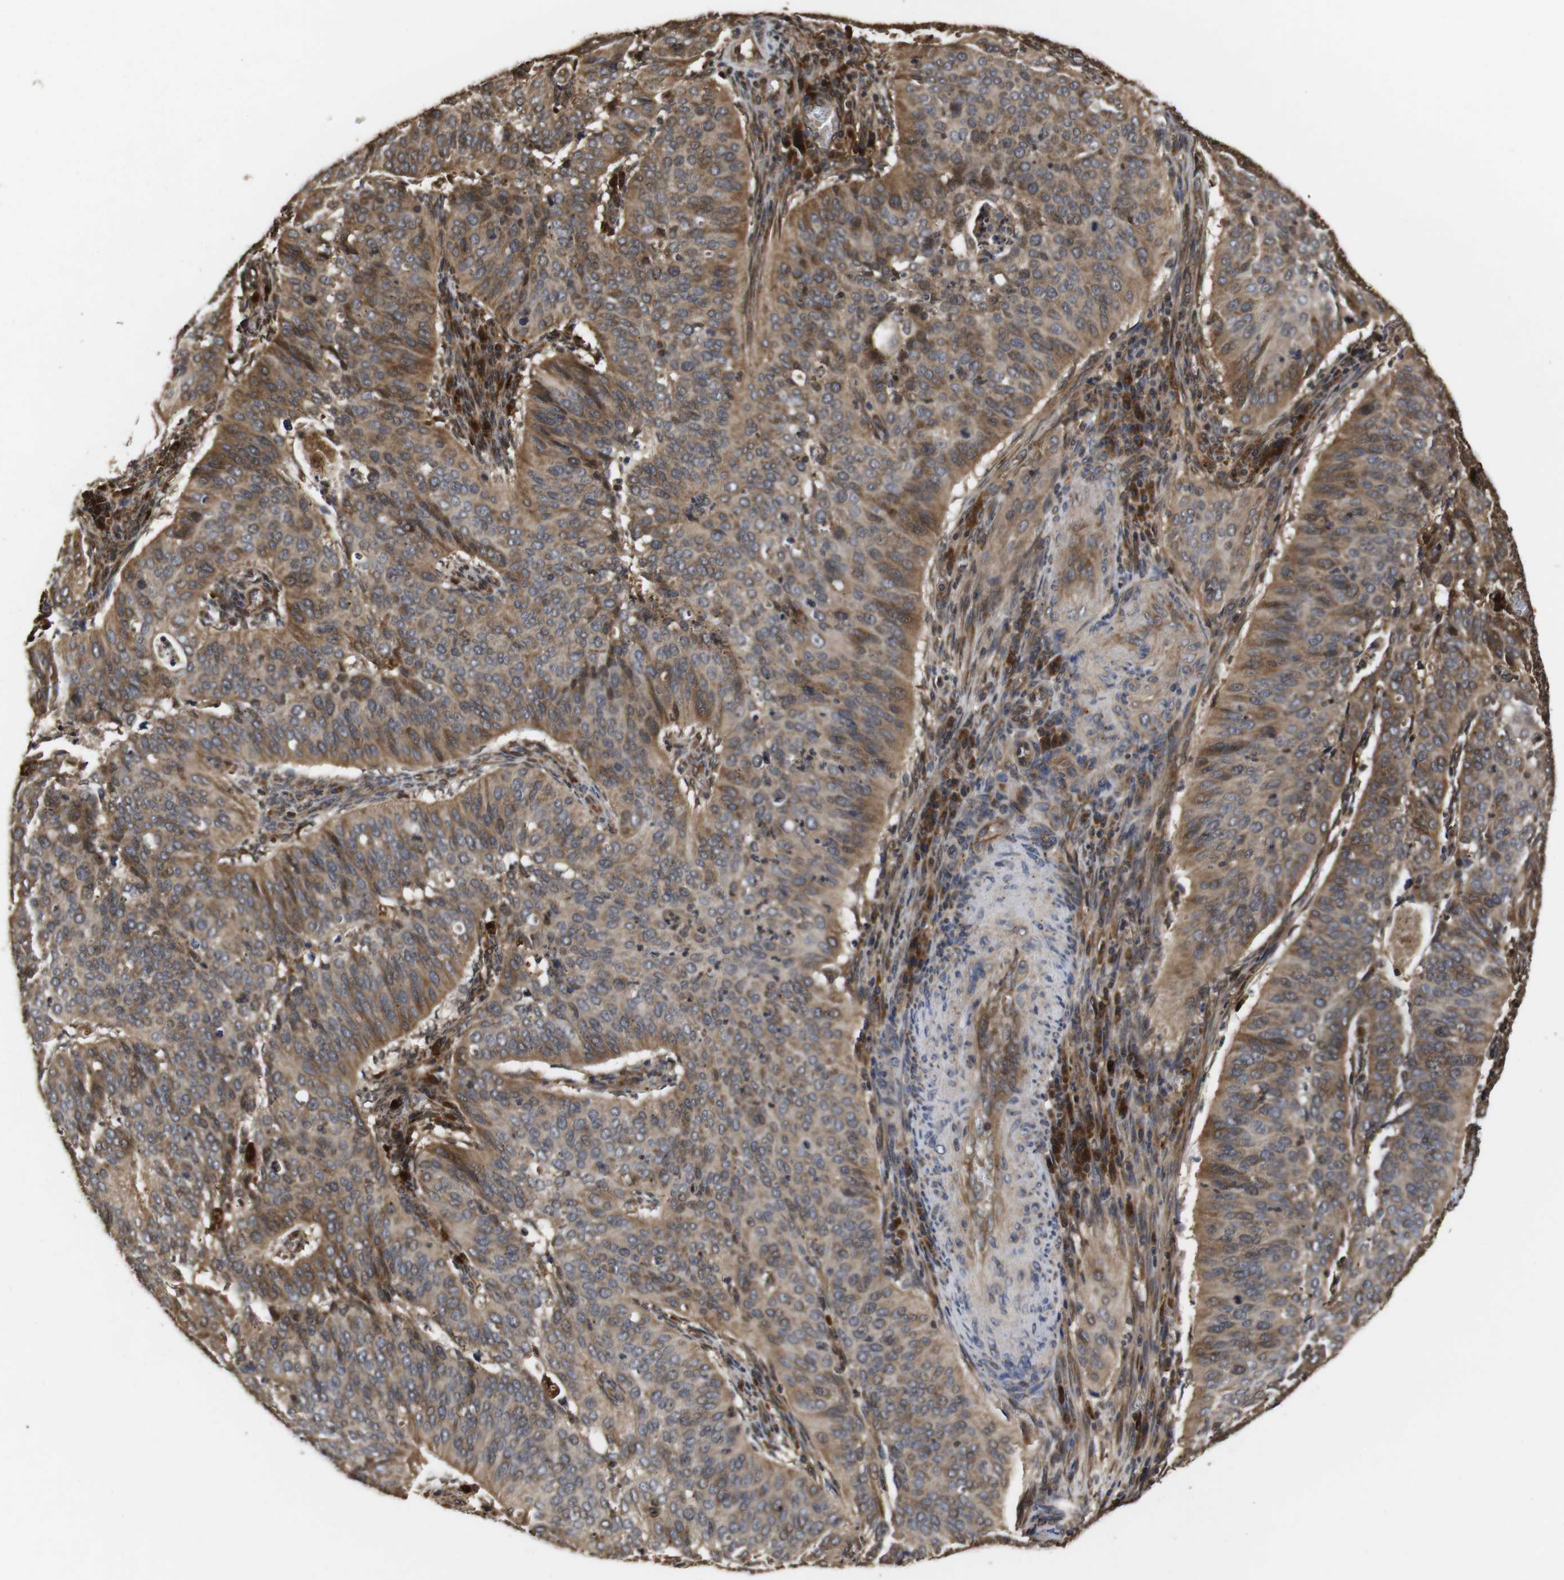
{"staining": {"intensity": "moderate", "quantity": ">75%", "location": "cytoplasmic/membranous"}, "tissue": "cervical cancer", "cell_type": "Tumor cells", "image_type": "cancer", "snomed": [{"axis": "morphology", "description": "Normal tissue, NOS"}, {"axis": "morphology", "description": "Squamous cell carcinoma, NOS"}, {"axis": "topography", "description": "Cervix"}], "caption": "Approximately >75% of tumor cells in human cervical cancer (squamous cell carcinoma) demonstrate moderate cytoplasmic/membranous protein expression as visualized by brown immunohistochemical staining.", "gene": "PTPN14", "patient": {"sex": "female", "age": 39}}